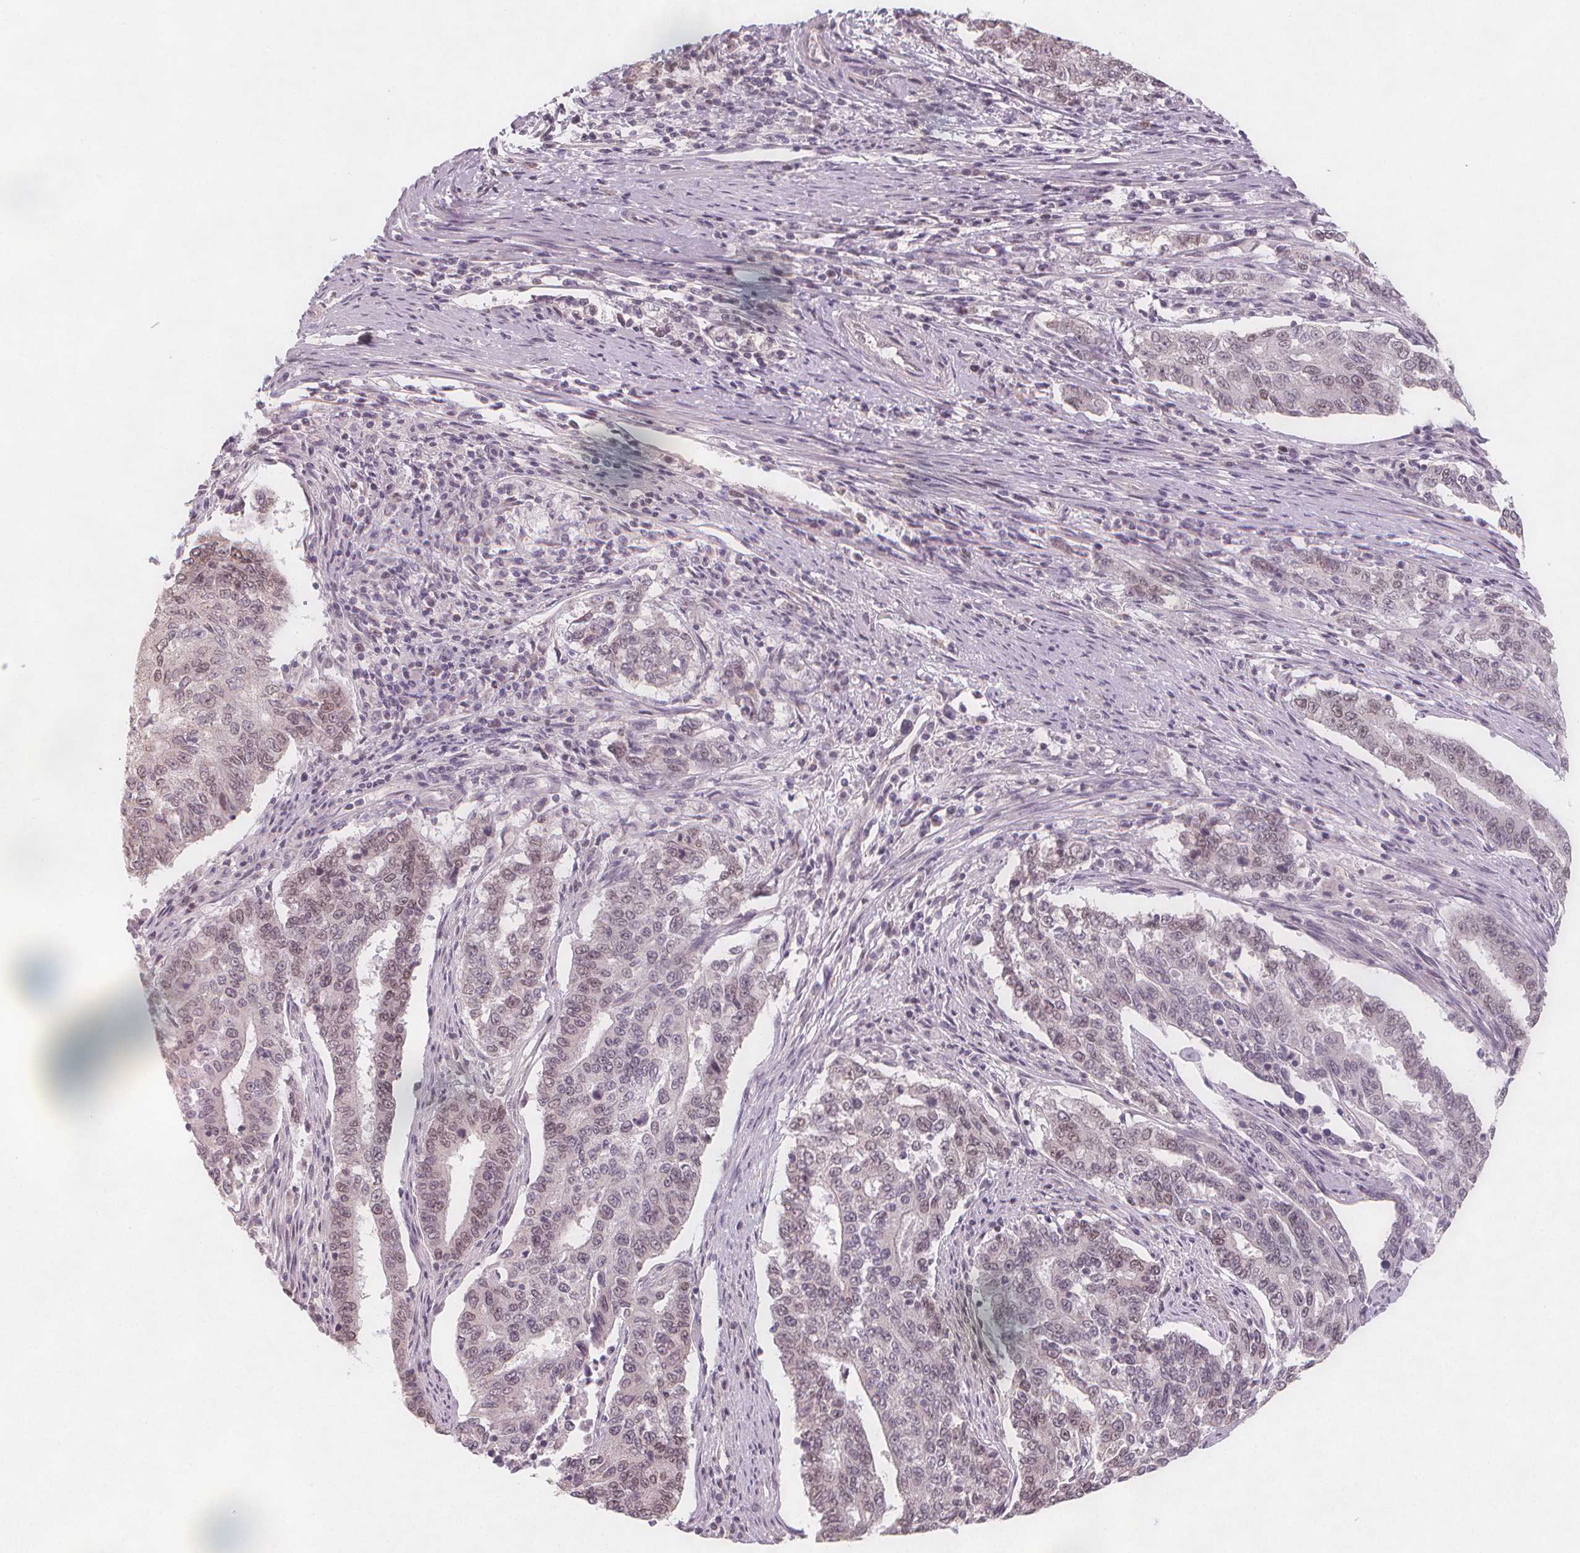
{"staining": {"intensity": "weak", "quantity": "<25%", "location": "nuclear"}, "tissue": "endometrial cancer", "cell_type": "Tumor cells", "image_type": "cancer", "snomed": [{"axis": "morphology", "description": "Adenocarcinoma, NOS"}, {"axis": "topography", "description": "Uterus"}], "caption": "Tumor cells show no significant expression in endometrial cancer (adenocarcinoma). (DAB immunohistochemistry visualized using brightfield microscopy, high magnification).", "gene": "TIPIN", "patient": {"sex": "female", "age": 59}}